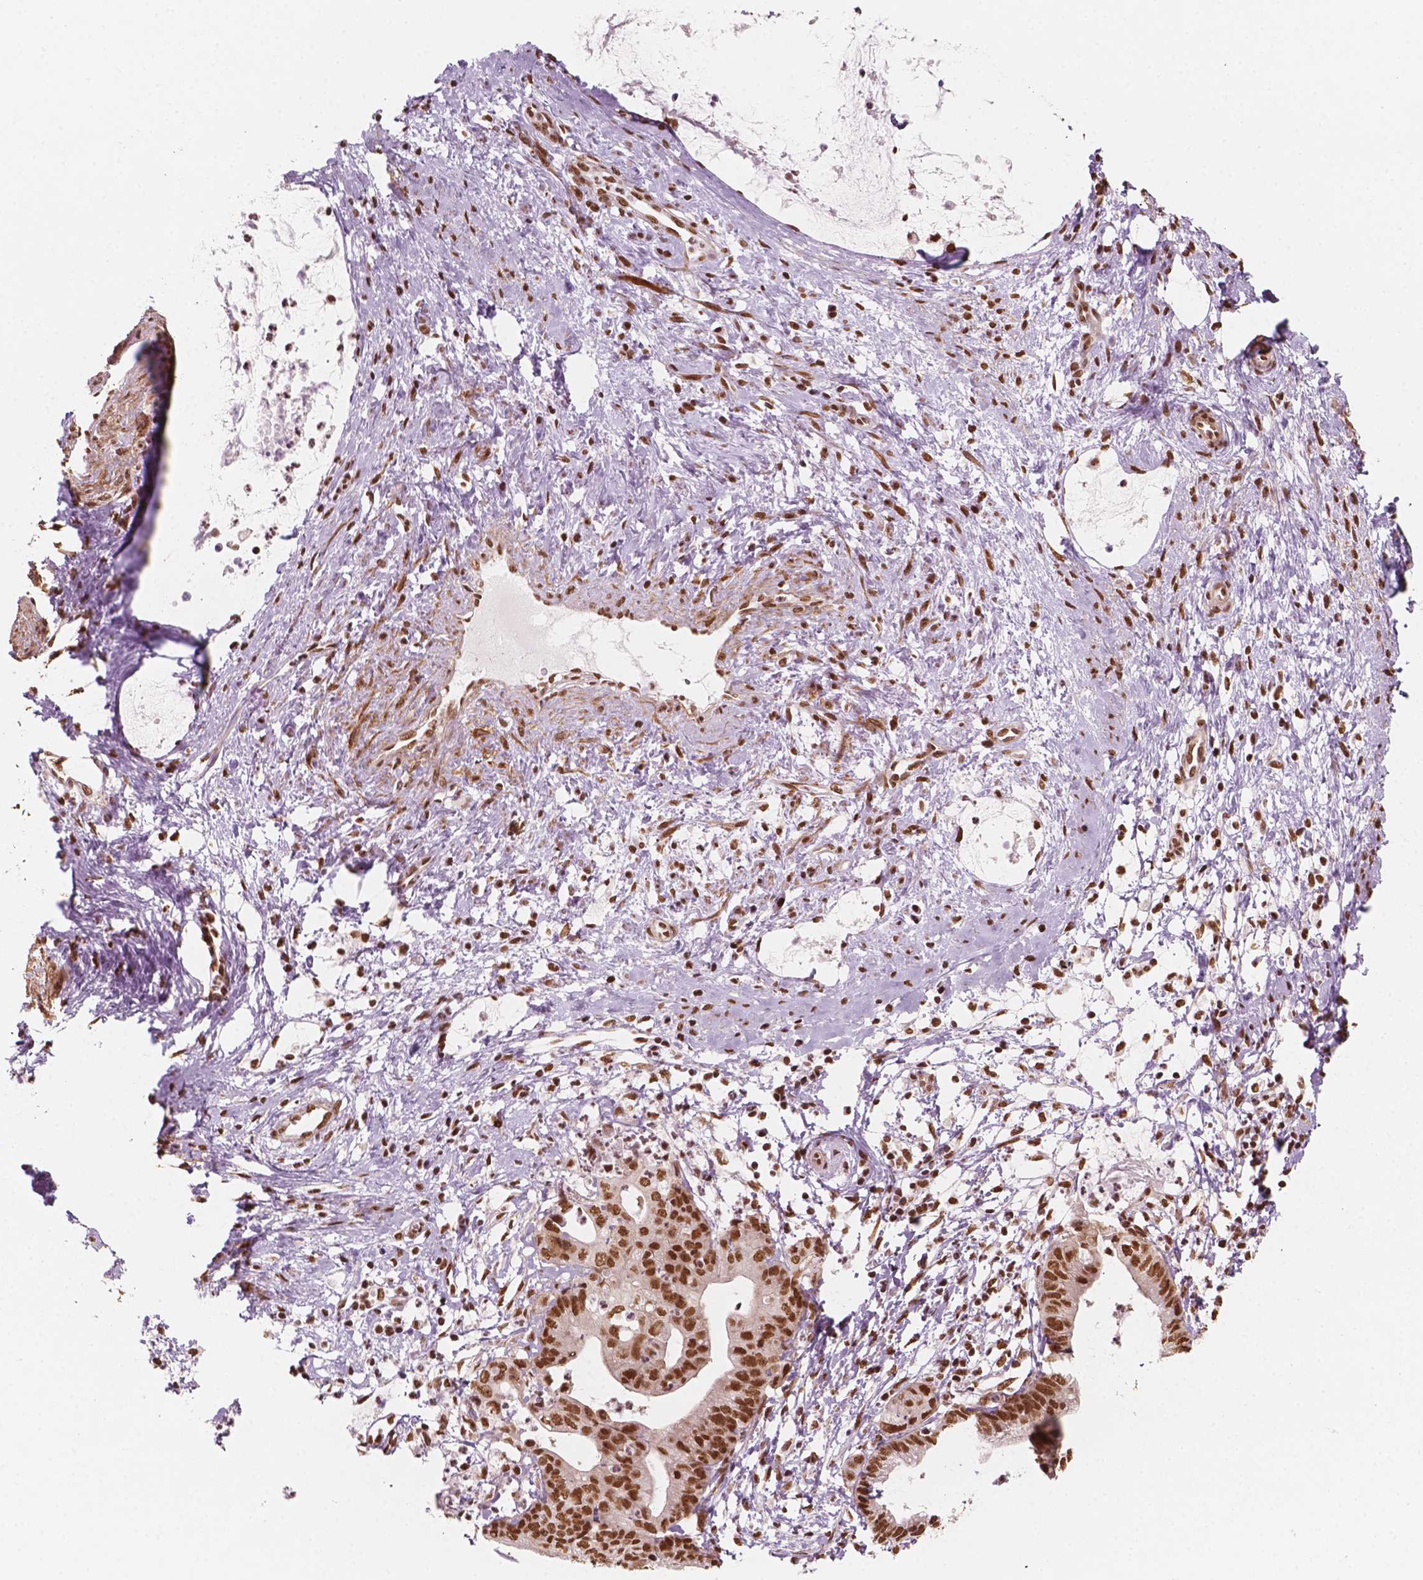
{"staining": {"intensity": "strong", "quantity": ">75%", "location": "nuclear"}, "tissue": "cervical cancer", "cell_type": "Tumor cells", "image_type": "cancer", "snomed": [{"axis": "morphology", "description": "Normal tissue, NOS"}, {"axis": "morphology", "description": "Adenocarcinoma, NOS"}, {"axis": "topography", "description": "Cervix"}], "caption": "About >75% of tumor cells in adenocarcinoma (cervical) demonstrate strong nuclear protein expression as visualized by brown immunohistochemical staining.", "gene": "GTF3C5", "patient": {"sex": "female", "age": 38}}